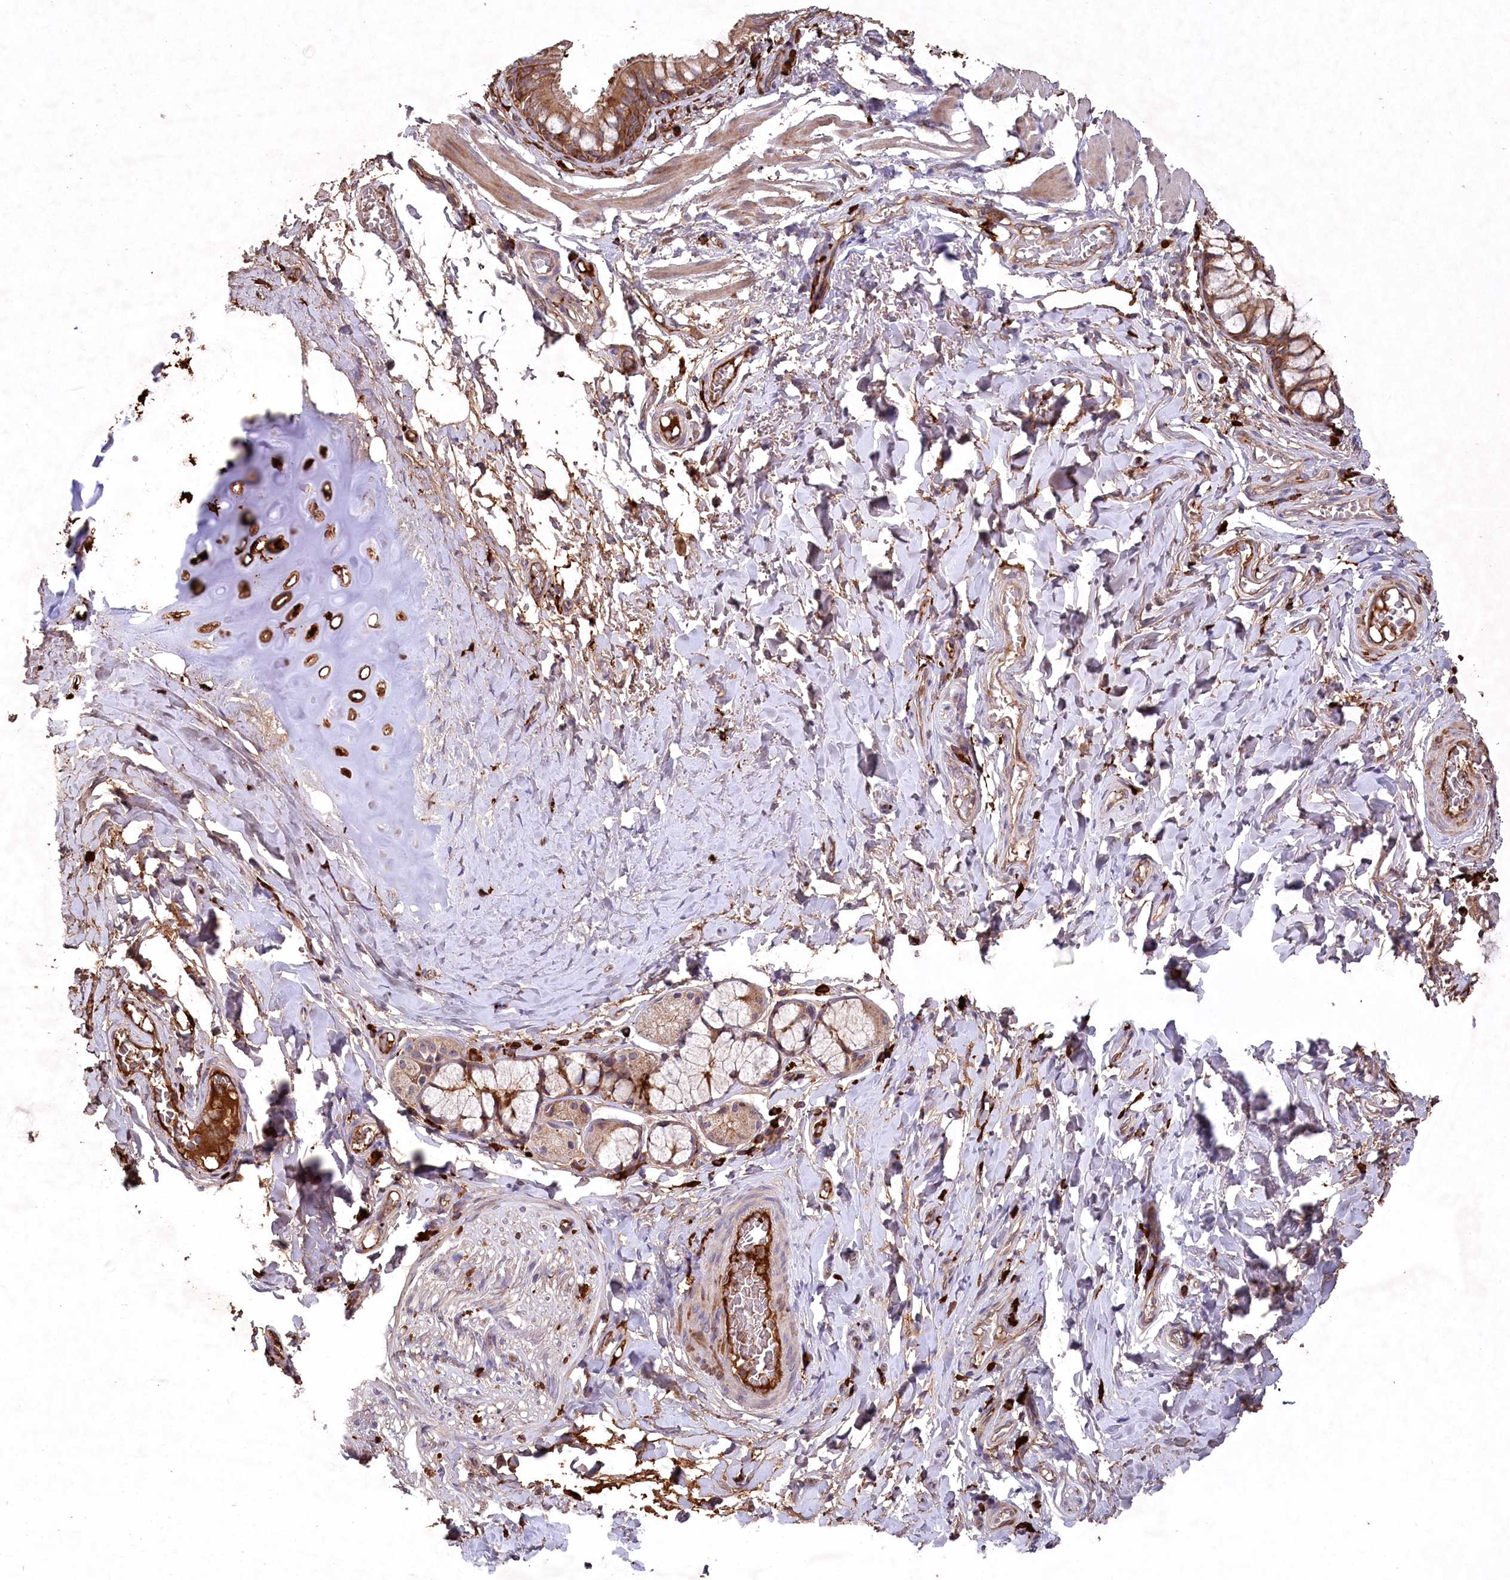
{"staining": {"intensity": "moderate", "quantity": ">75%", "location": "cytoplasmic/membranous"}, "tissue": "bronchus", "cell_type": "Respiratory epithelial cells", "image_type": "normal", "snomed": [{"axis": "morphology", "description": "Normal tissue, NOS"}, {"axis": "topography", "description": "Cartilage tissue"}, {"axis": "topography", "description": "Bronchus"}], "caption": "Respiratory epithelial cells reveal moderate cytoplasmic/membranous positivity in about >75% of cells in benign bronchus.", "gene": "PPP1R21", "patient": {"sex": "female", "age": 36}}